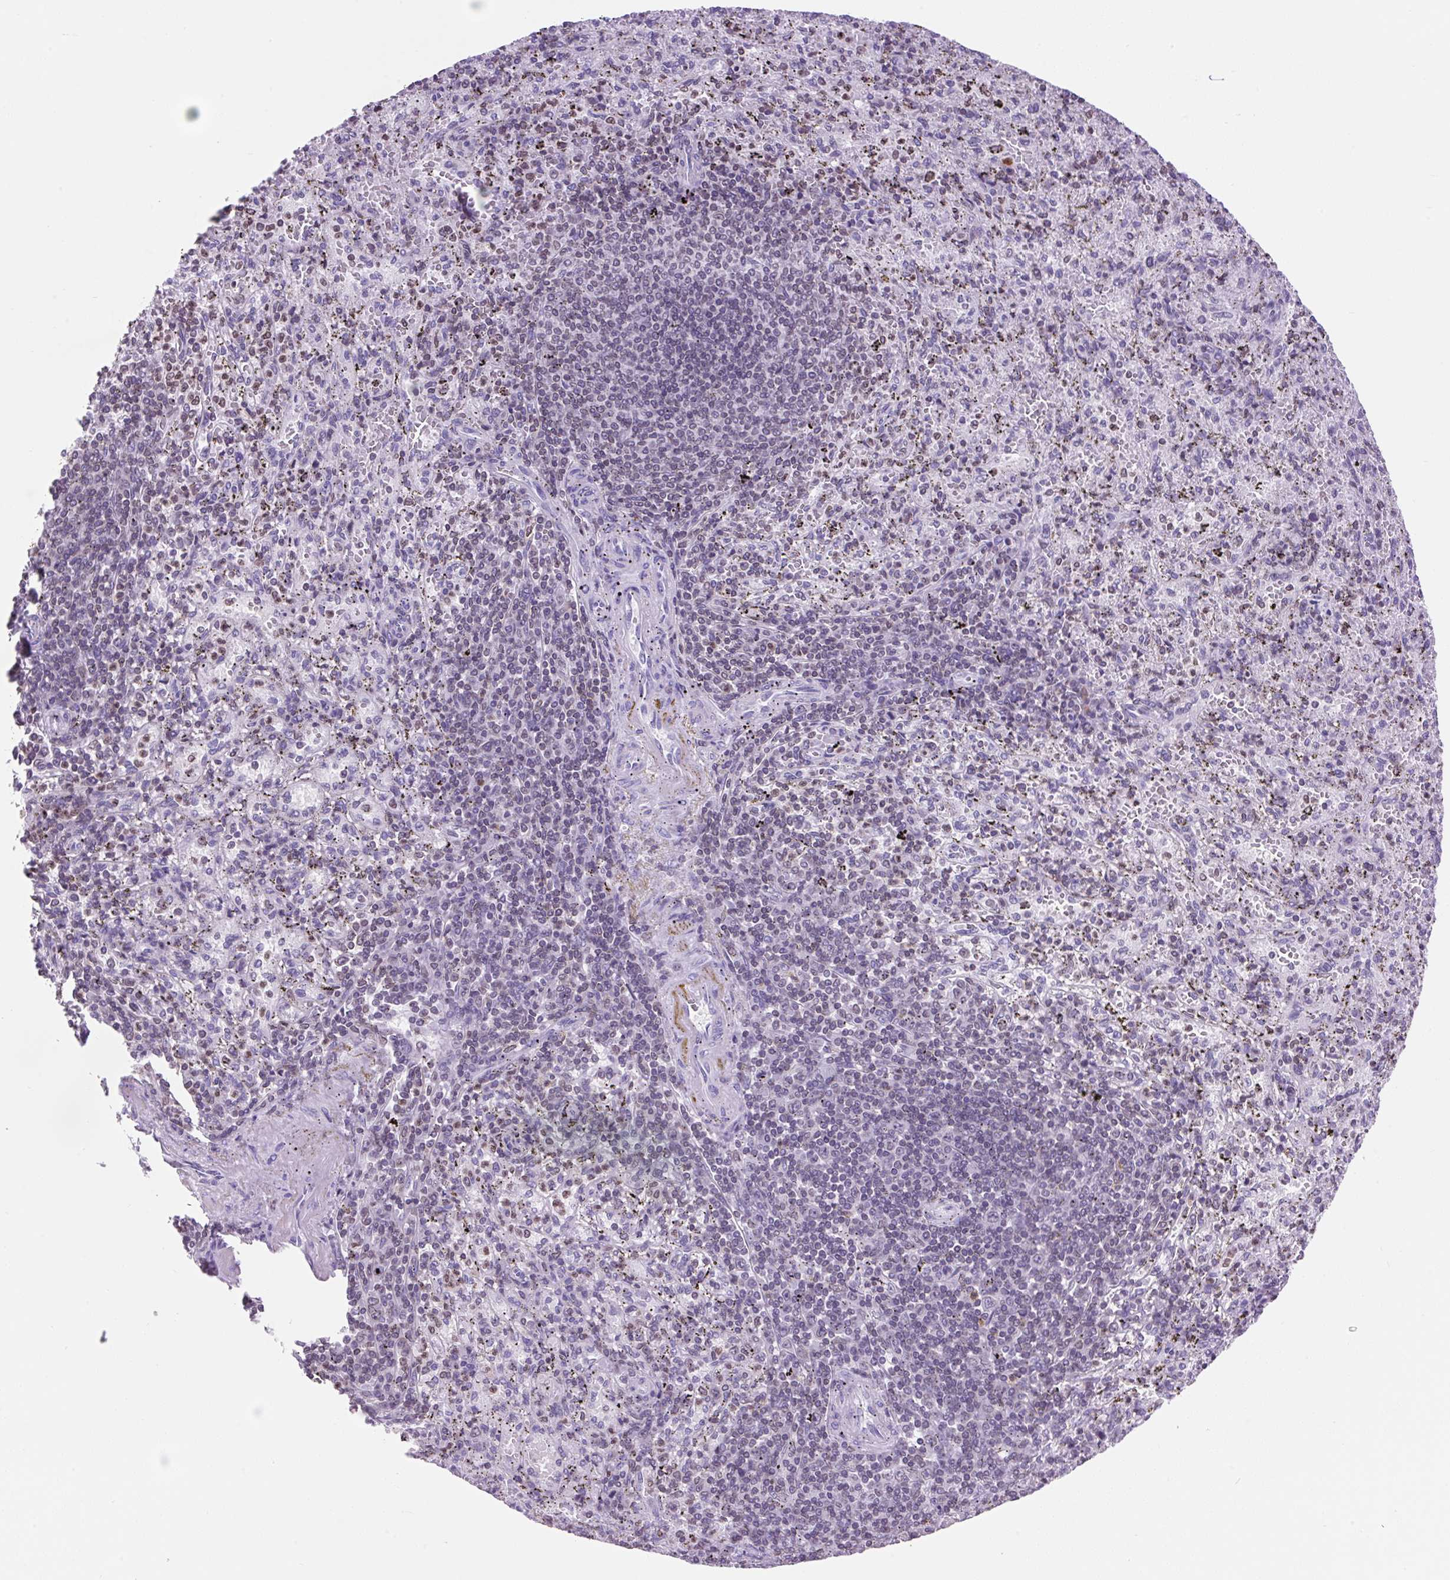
{"staining": {"intensity": "weak", "quantity": "<25%", "location": "nuclear"}, "tissue": "spleen", "cell_type": "Cells in red pulp", "image_type": "normal", "snomed": [{"axis": "morphology", "description": "Normal tissue, NOS"}, {"axis": "topography", "description": "Spleen"}], "caption": "Image shows no significant protein expression in cells in red pulp of unremarkable spleen. The staining was performed using DAB to visualize the protein expression in brown, while the nuclei were stained in blue with hematoxylin (Magnification: 20x).", "gene": "VPREB1", "patient": {"sex": "male", "age": 57}}